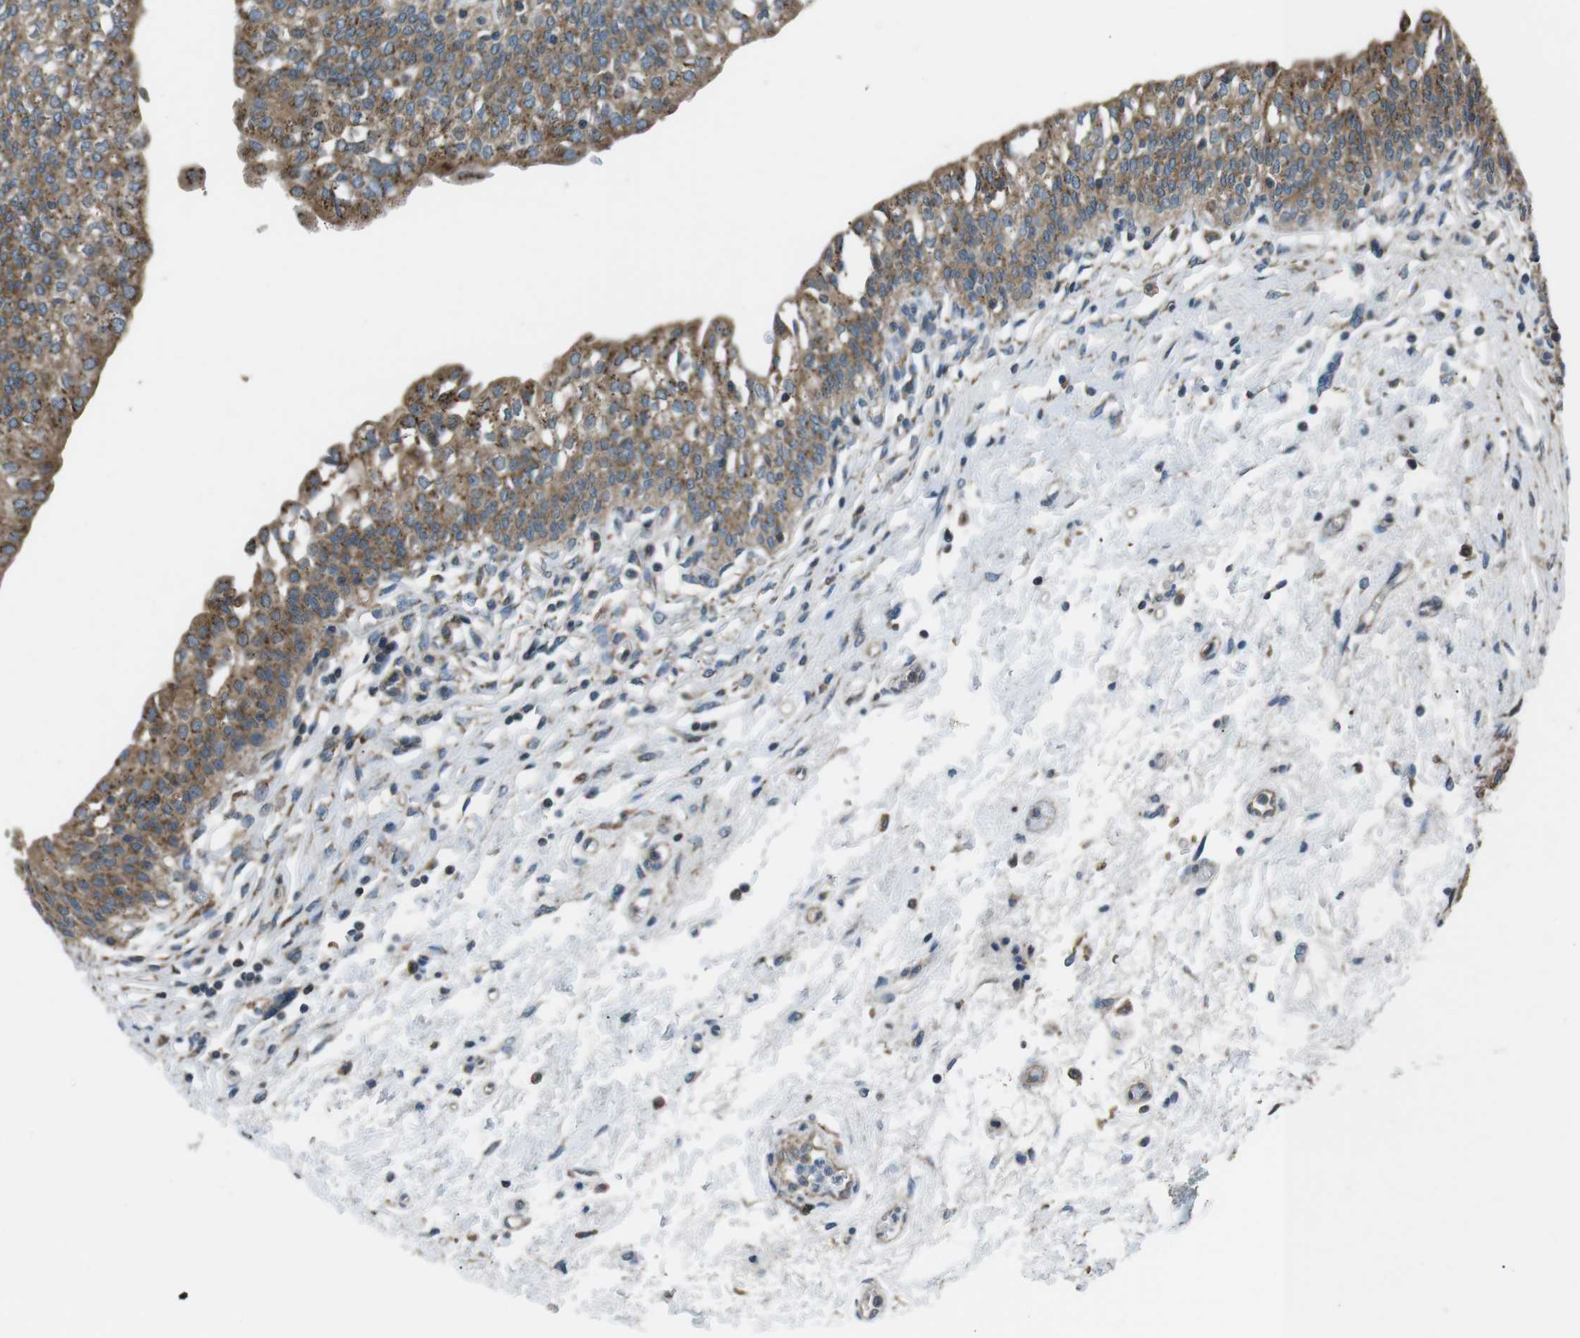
{"staining": {"intensity": "moderate", "quantity": ">75%", "location": "cytoplasmic/membranous"}, "tissue": "urinary bladder", "cell_type": "Urothelial cells", "image_type": "normal", "snomed": [{"axis": "morphology", "description": "Normal tissue, NOS"}, {"axis": "topography", "description": "Urinary bladder"}], "caption": "IHC (DAB (3,3'-diaminobenzidine)) staining of unremarkable human urinary bladder demonstrates moderate cytoplasmic/membranous protein staining in approximately >75% of urothelial cells. The staining is performed using DAB brown chromogen to label protein expression. The nuclei are counter-stained blue using hematoxylin.", "gene": "FAM3B", "patient": {"sex": "male", "age": 55}}